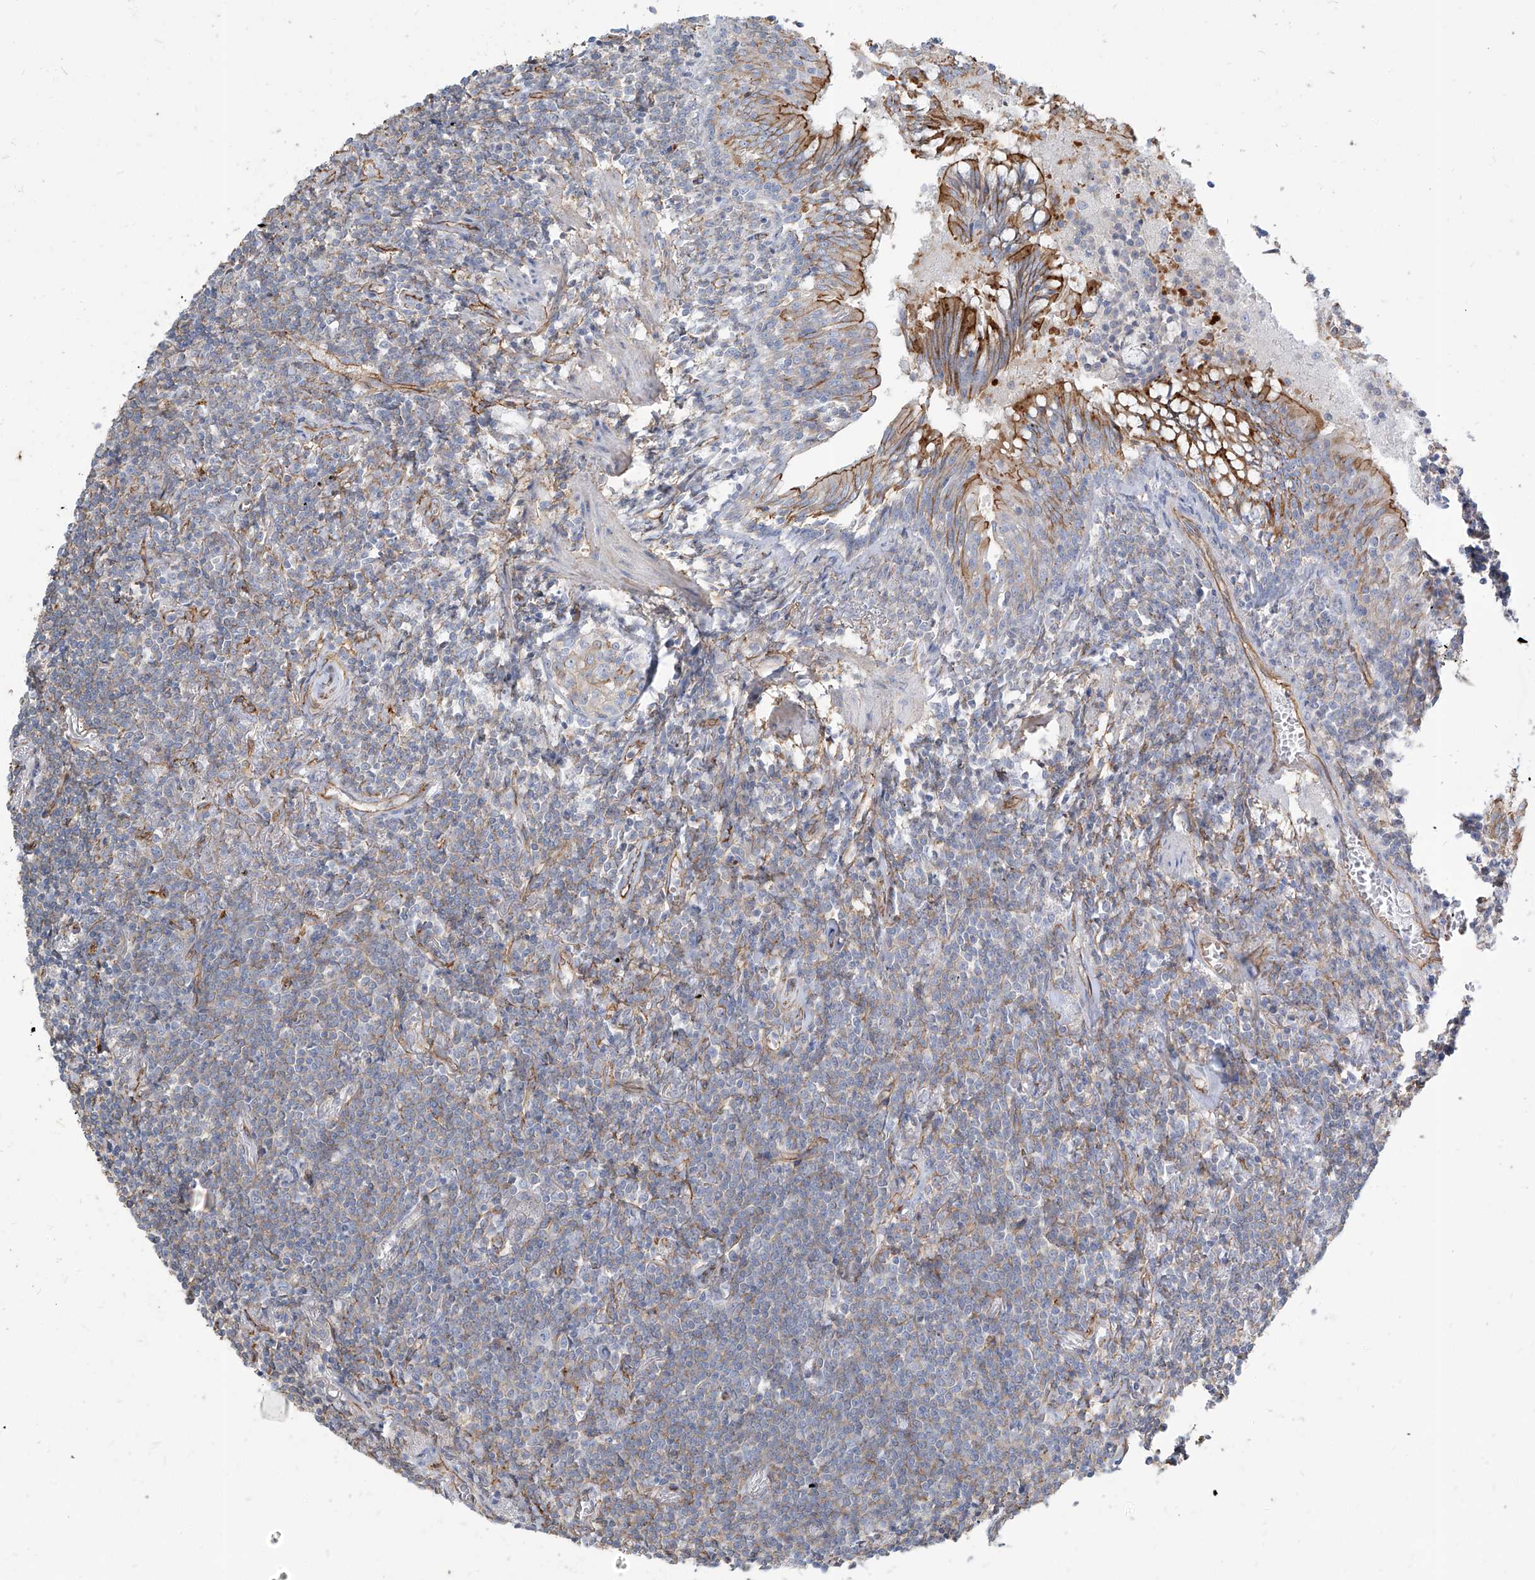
{"staining": {"intensity": "weak", "quantity": "<25%", "location": "cytoplasmic/membranous"}, "tissue": "lymphoma", "cell_type": "Tumor cells", "image_type": "cancer", "snomed": [{"axis": "morphology", "description": "Malignant lymphoma, non-Hodgkin's type, Low grade"}, {"axis": "topography", "description": "Lung"}], "caption": "Immunohistochemical staining of low-grade malignant lymphoma, non-Hodgkin's type demonstrates no significant staining in tumor cells.", "gene": "TXLNB", "patient": {"sex": "female", "age": 71}}